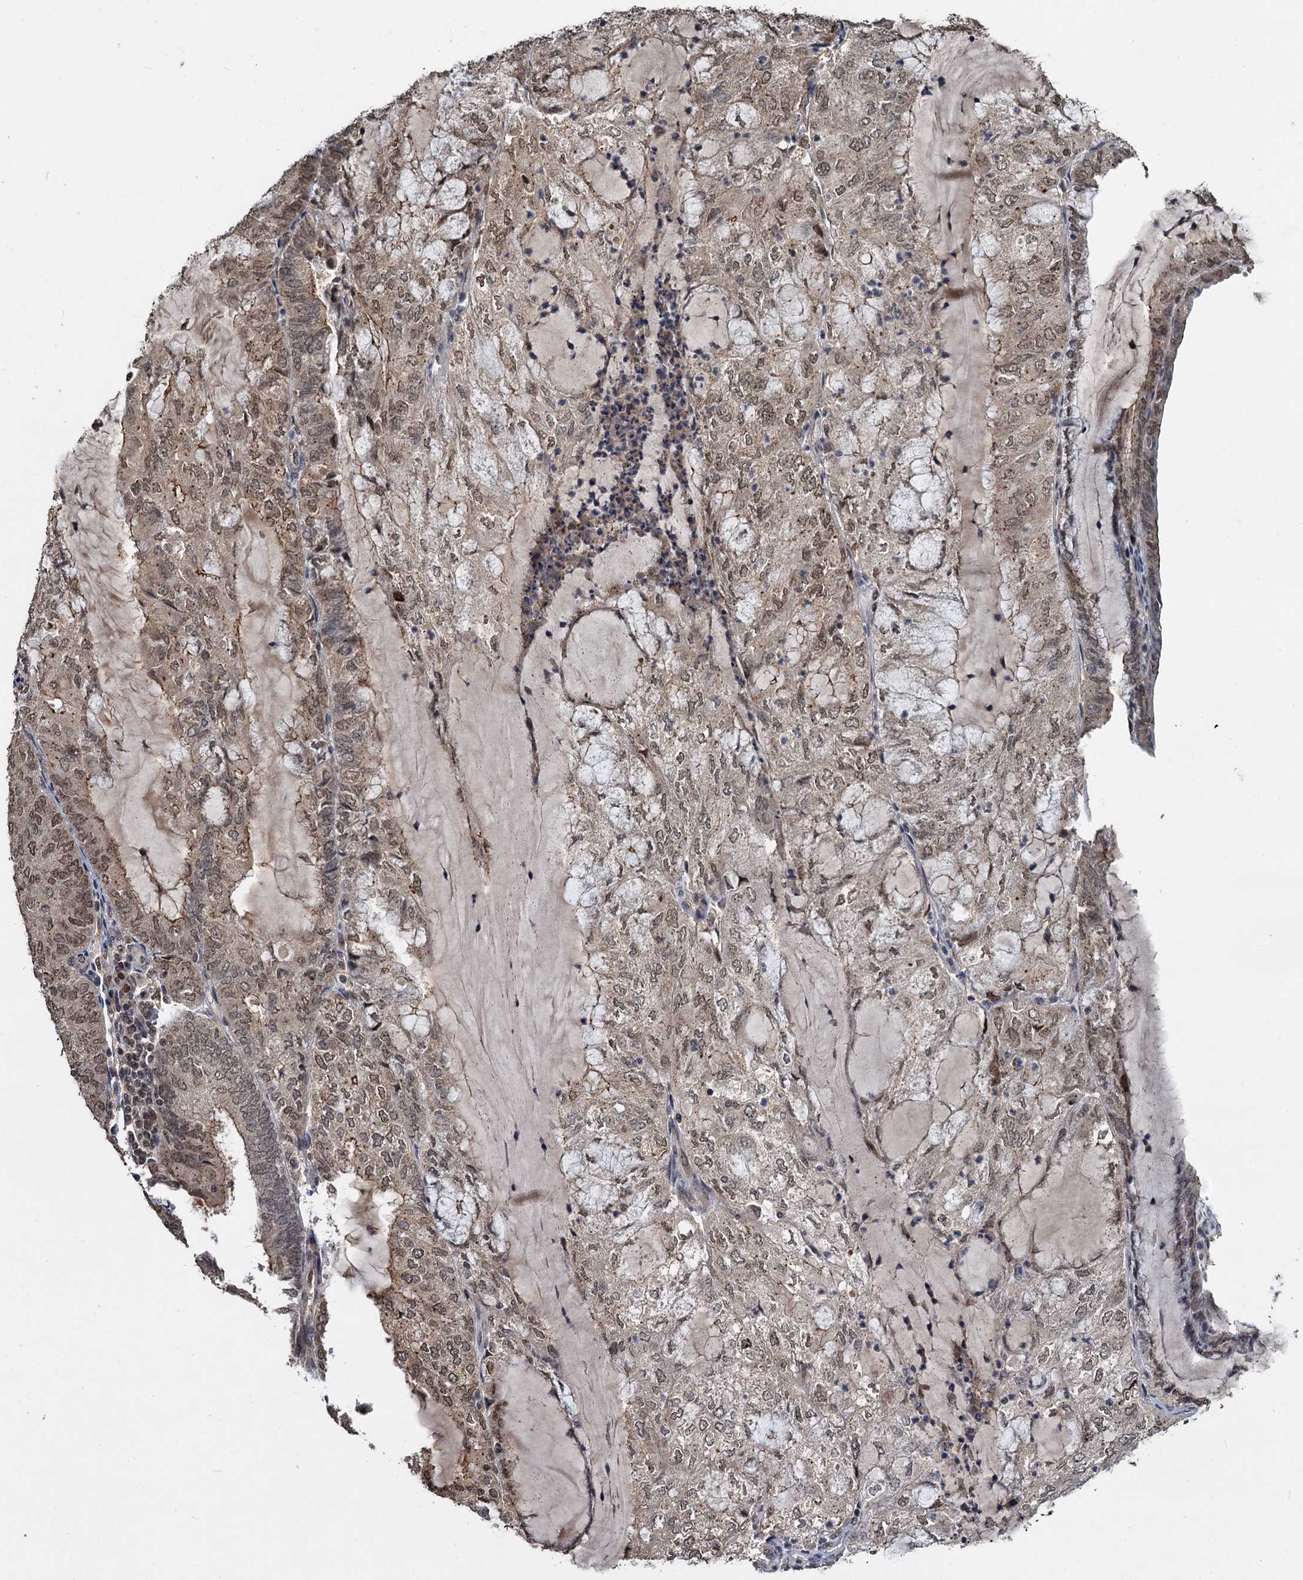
{"staining": {"intensity": "moderate", "quantity": "25%-75%", "location": "cytoplasmic/membranous,nuclear"}, "tissue": "endometrial cancer", "cell_type": "Tumor cells", "image_type": "cancer", "snomed": [{"axis": "morphology", "description": "Adenocarcinoma, NOS"}, {"axis": "topography", "description": "Endometrium"}], "caption": "Tumor cells reveal medium levels of moderate cytoplasmic/membranous and nuclear expression in approximately 25%-75% of cells in adenocarcinoma (endometrial).", "gene": "FAM216B", "patient": {"sex": "female", "age": 81}}